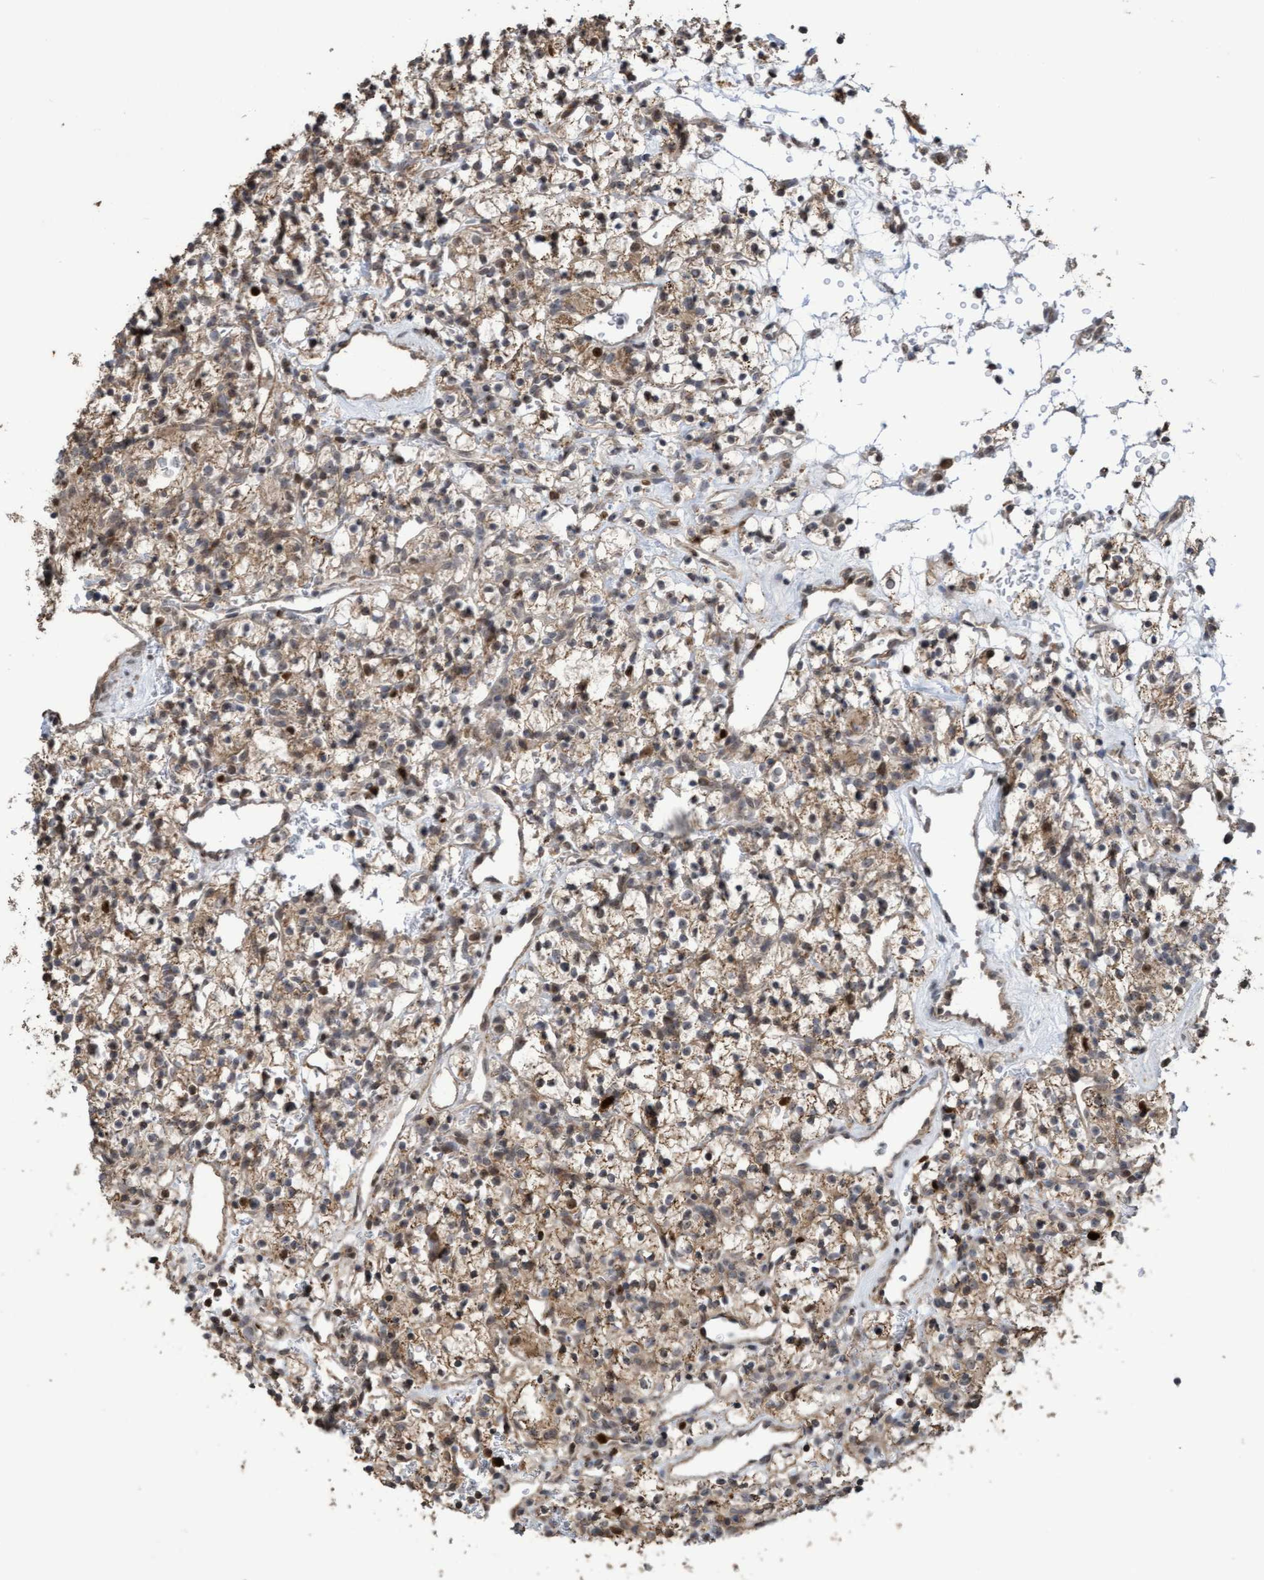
{"staining": {"intensity": "moderate", "quantity": ">75%", "location": "cytoplasmic/membranous"}, "tissue": "renal cancer", "cell_type": "Tumor cells", "image_type": "cancer", "snomed": [{"axis": "morphology", "description": "Adenocarcinoma, NOS"}, {"axis": "topography", "description": "Kidney"}], "caption": "Immunohistochemical staining of renal cancer displays moderate cytoplasmic/membranous protein positivity in approximately >75% of tumor cells.", "gene": "SLBP", "patient": {"sex": "female", "age": 57}}